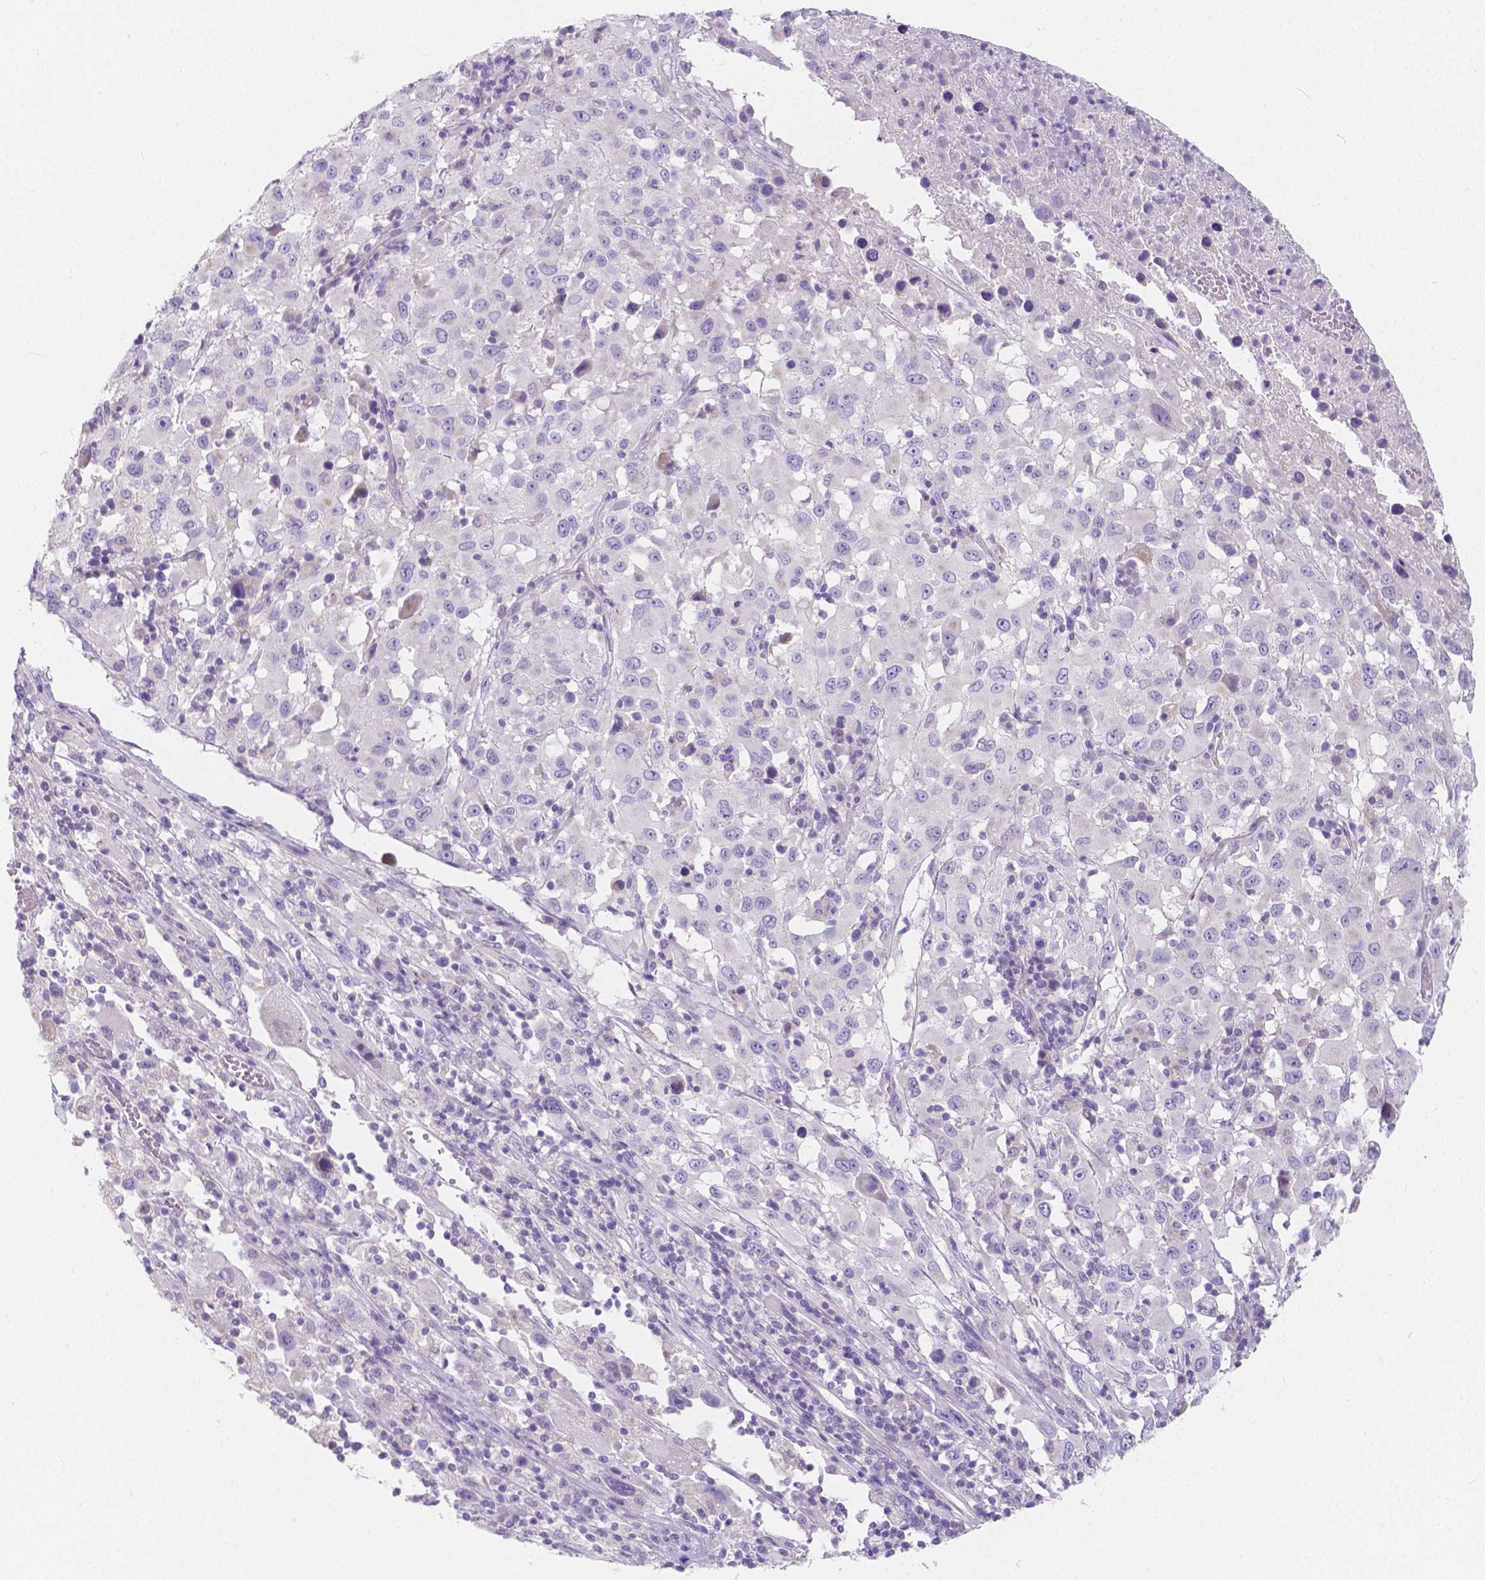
{"staining": {"intensity": "negative", "quantity": "none", "location": "none"}, "tissue": "melanoma", "cell_type": "Tumor cells", "image_type": "cancer", "snomed": [{"axis": "morphology", "description": "Malignant melanoma, Metastatic site"}, {"axis": "topography", "description": "Soft tissue"}], "caption": "DAB (3,3'-diaminobenzidine) immunohistochemical staining of malignant melanoma (metastatic site) shows no significant staining in tumor cells. (Brightfield microscopy of DAB (3,3'-diaminobenzidine) immunohistochemistry at high magnification).", "gene": "RNF186", "patient": {"sex": "male", "age": 50}}